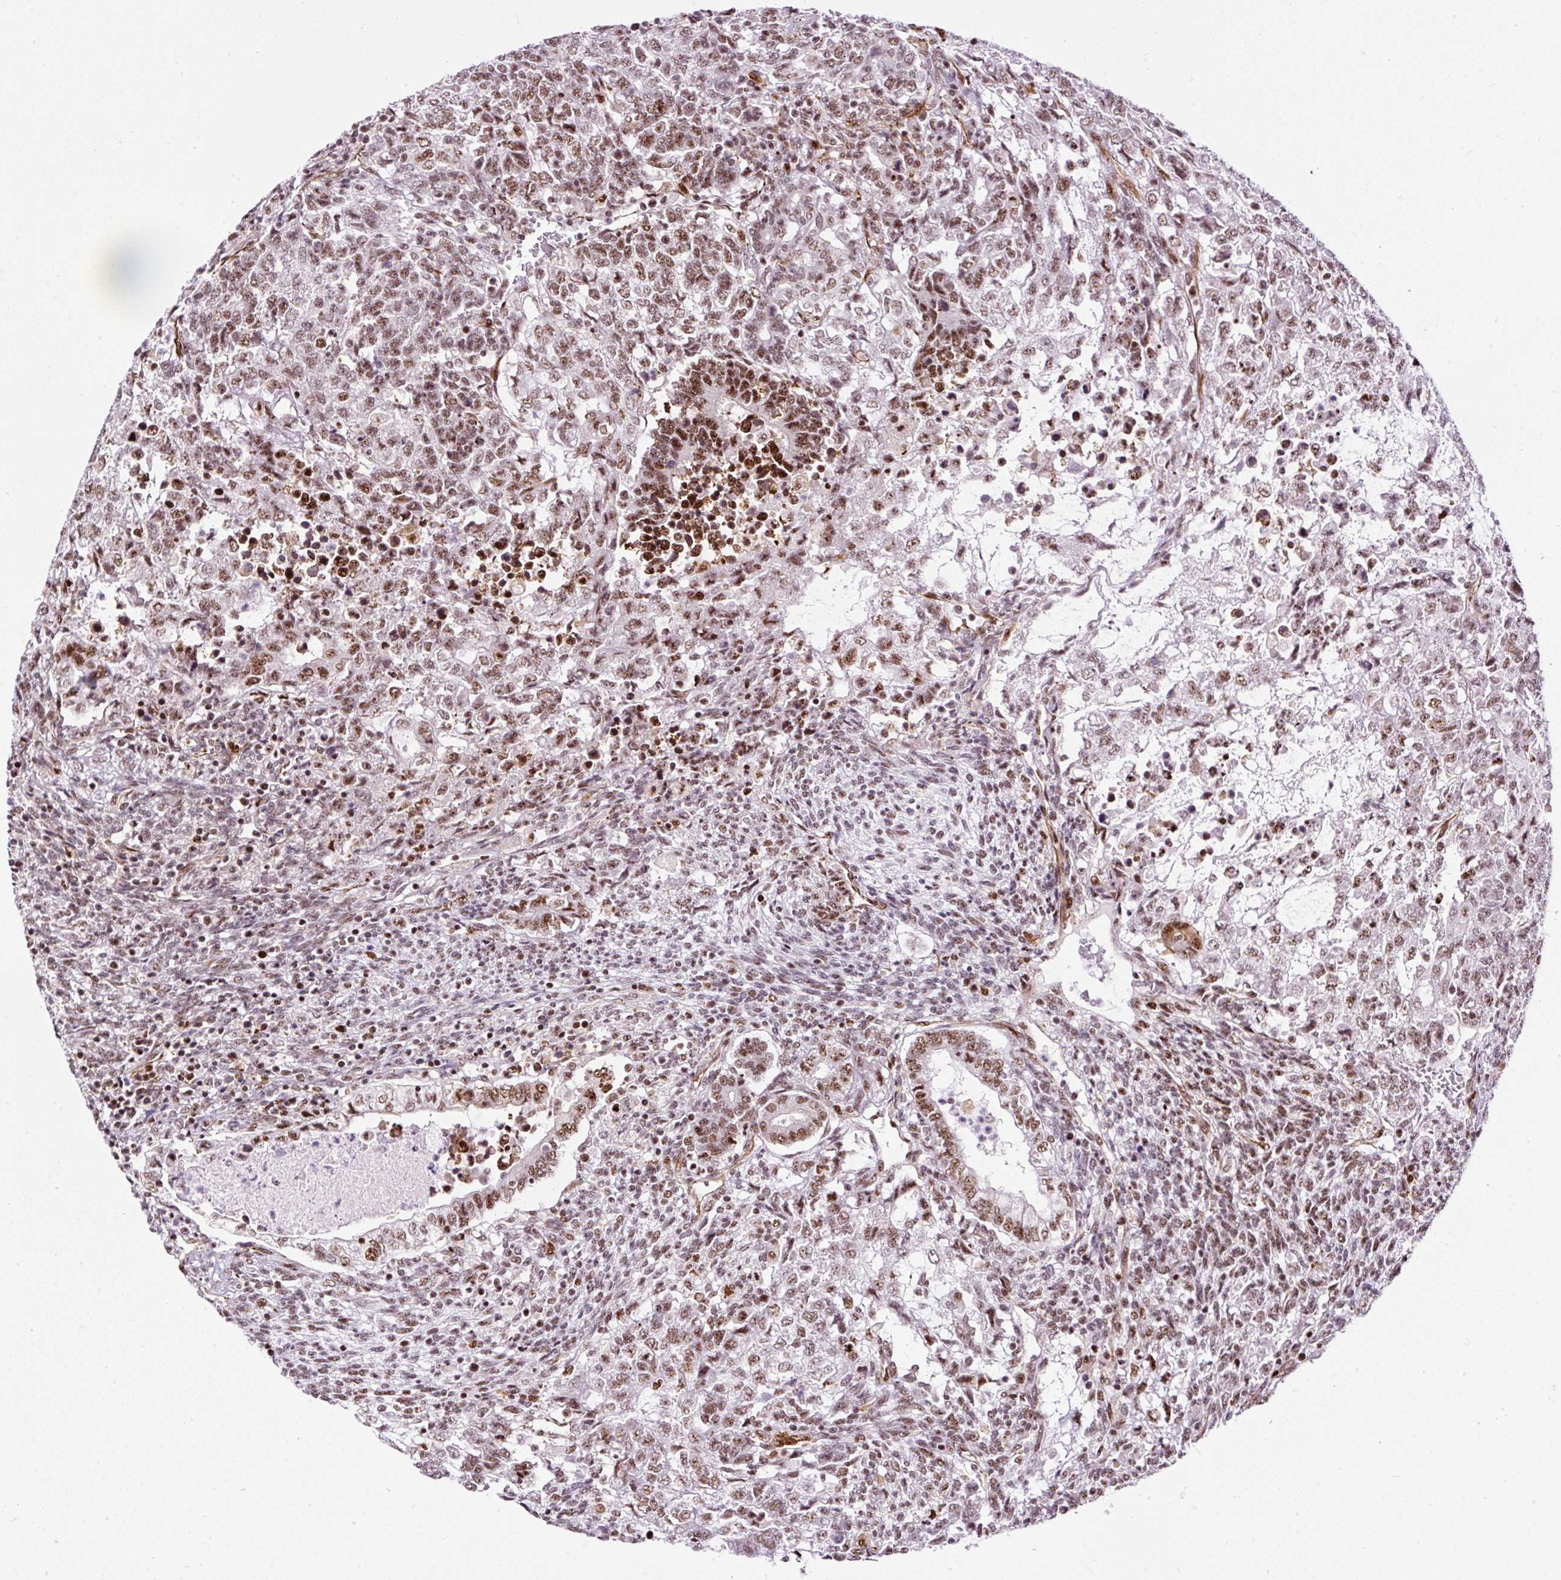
{"staining": {"intensity": "moderate", "quantity": ">75%", "location": "nuclear"}, "tissue": "testis cancer", "cell_type": "Tumor cells", "image_type": "cancer", "snomed": [{"axis": "morphology", "description": "Carcinoma, Embryonal, NOS"}, {"axis": "topography", "description": "Testis"}], "caption": "An image showing moderate nuclear staining in about >75% of tumor cells in testis cancer, as visualized by brown immunohistochemical staining.", "gene": "LUC7L2", "patient": {"sex": "male", "age": 23}}